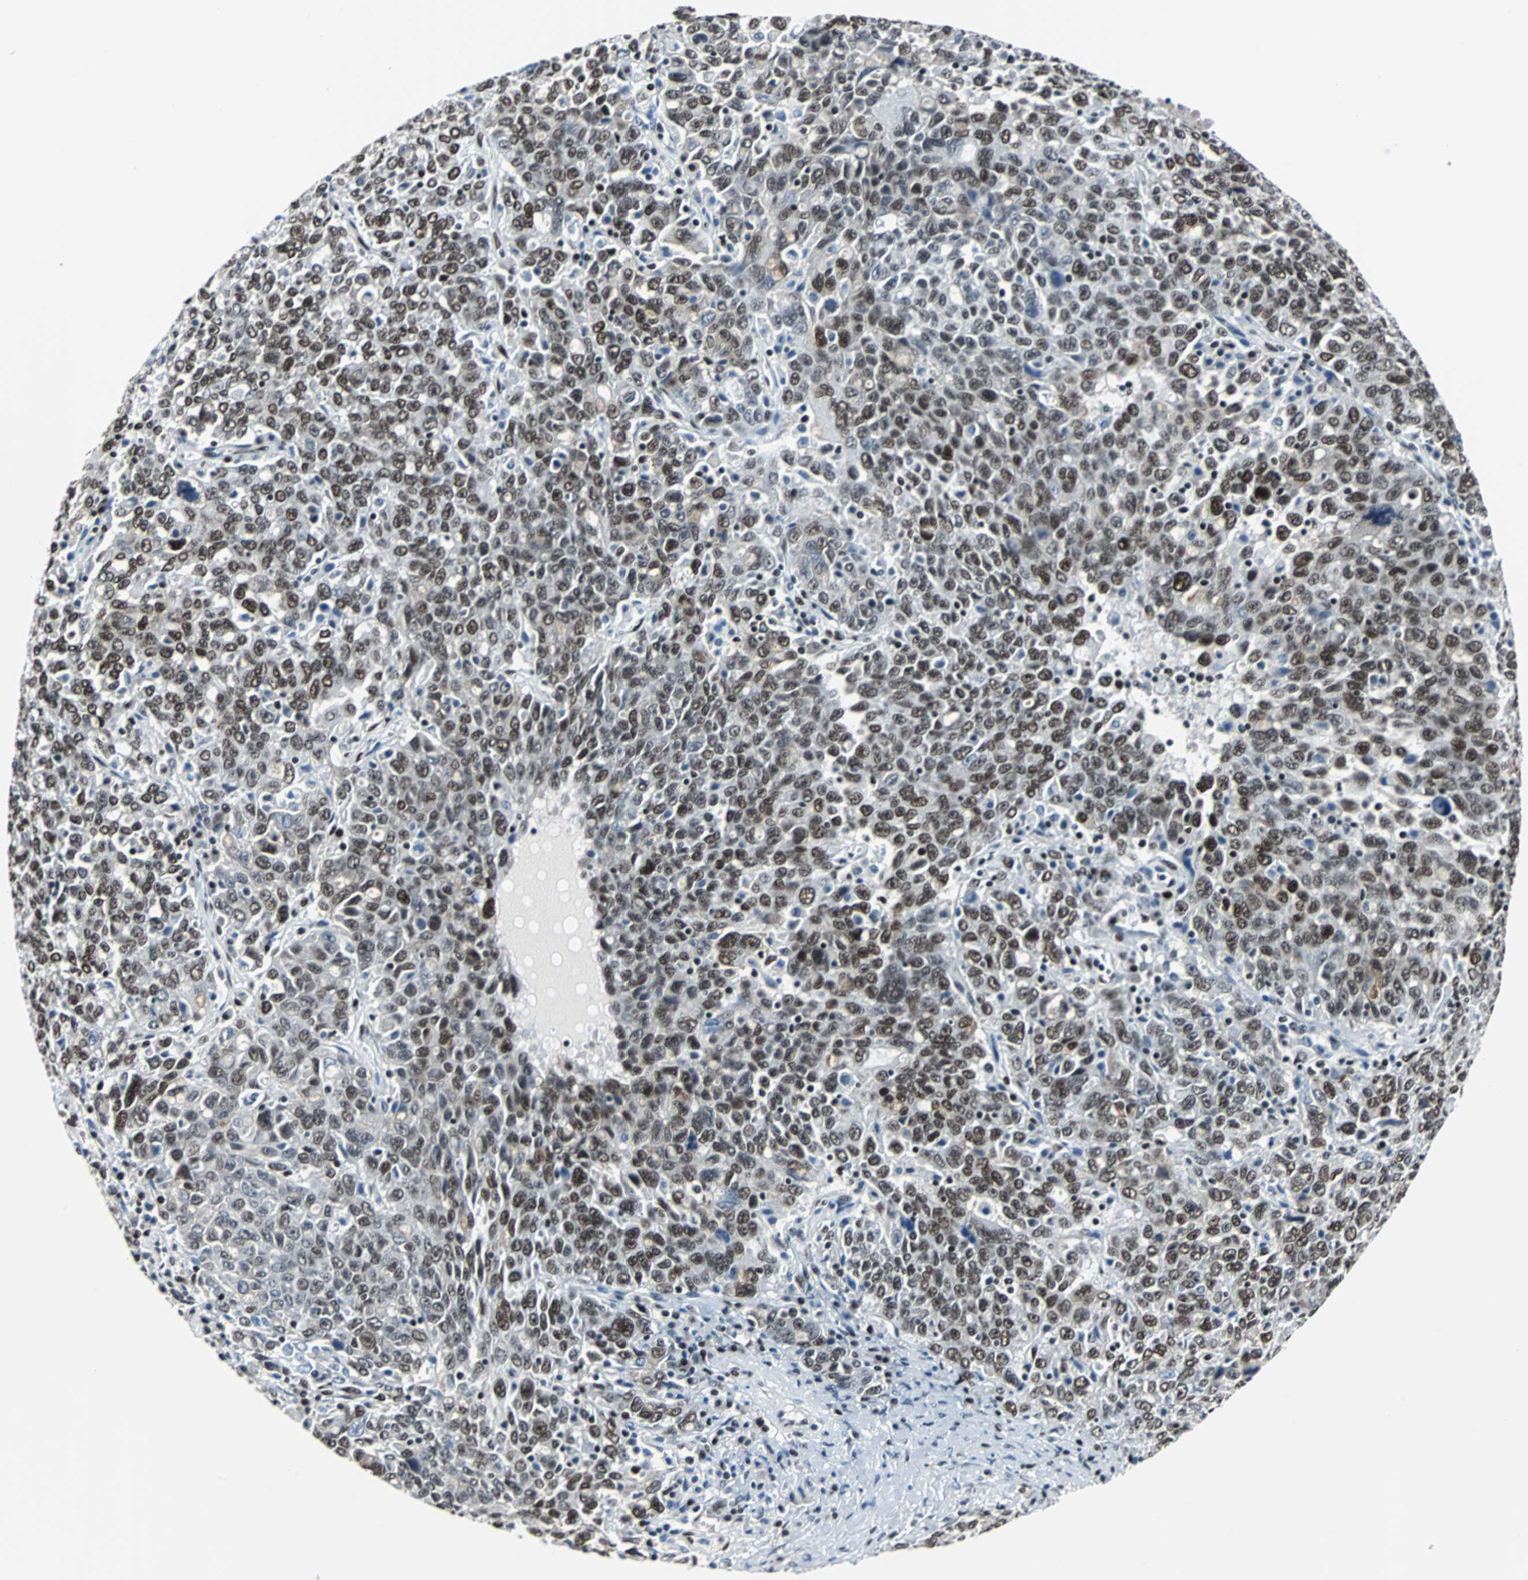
{"staining": {"intensity": "moderate", "quantity": ">75%", "location": "nuclear"}, "tissue": "ovarian cancer", "cell_type": "Tumor cells", "image_type": "cancer", "snomed": [{"axis": "morphology", "description": "Carcinoma, endometroid"}, {"axis": "topography", "description": "Ovary"}], "caption": "This photomicrograph displays IHC staining of human ovarian endometroid carcinoma, with medium moderate nuclear positivity in about >75% of tumor cells.", "gene": "MEF2D", "patient": {"sex": "female", "age": 62}}